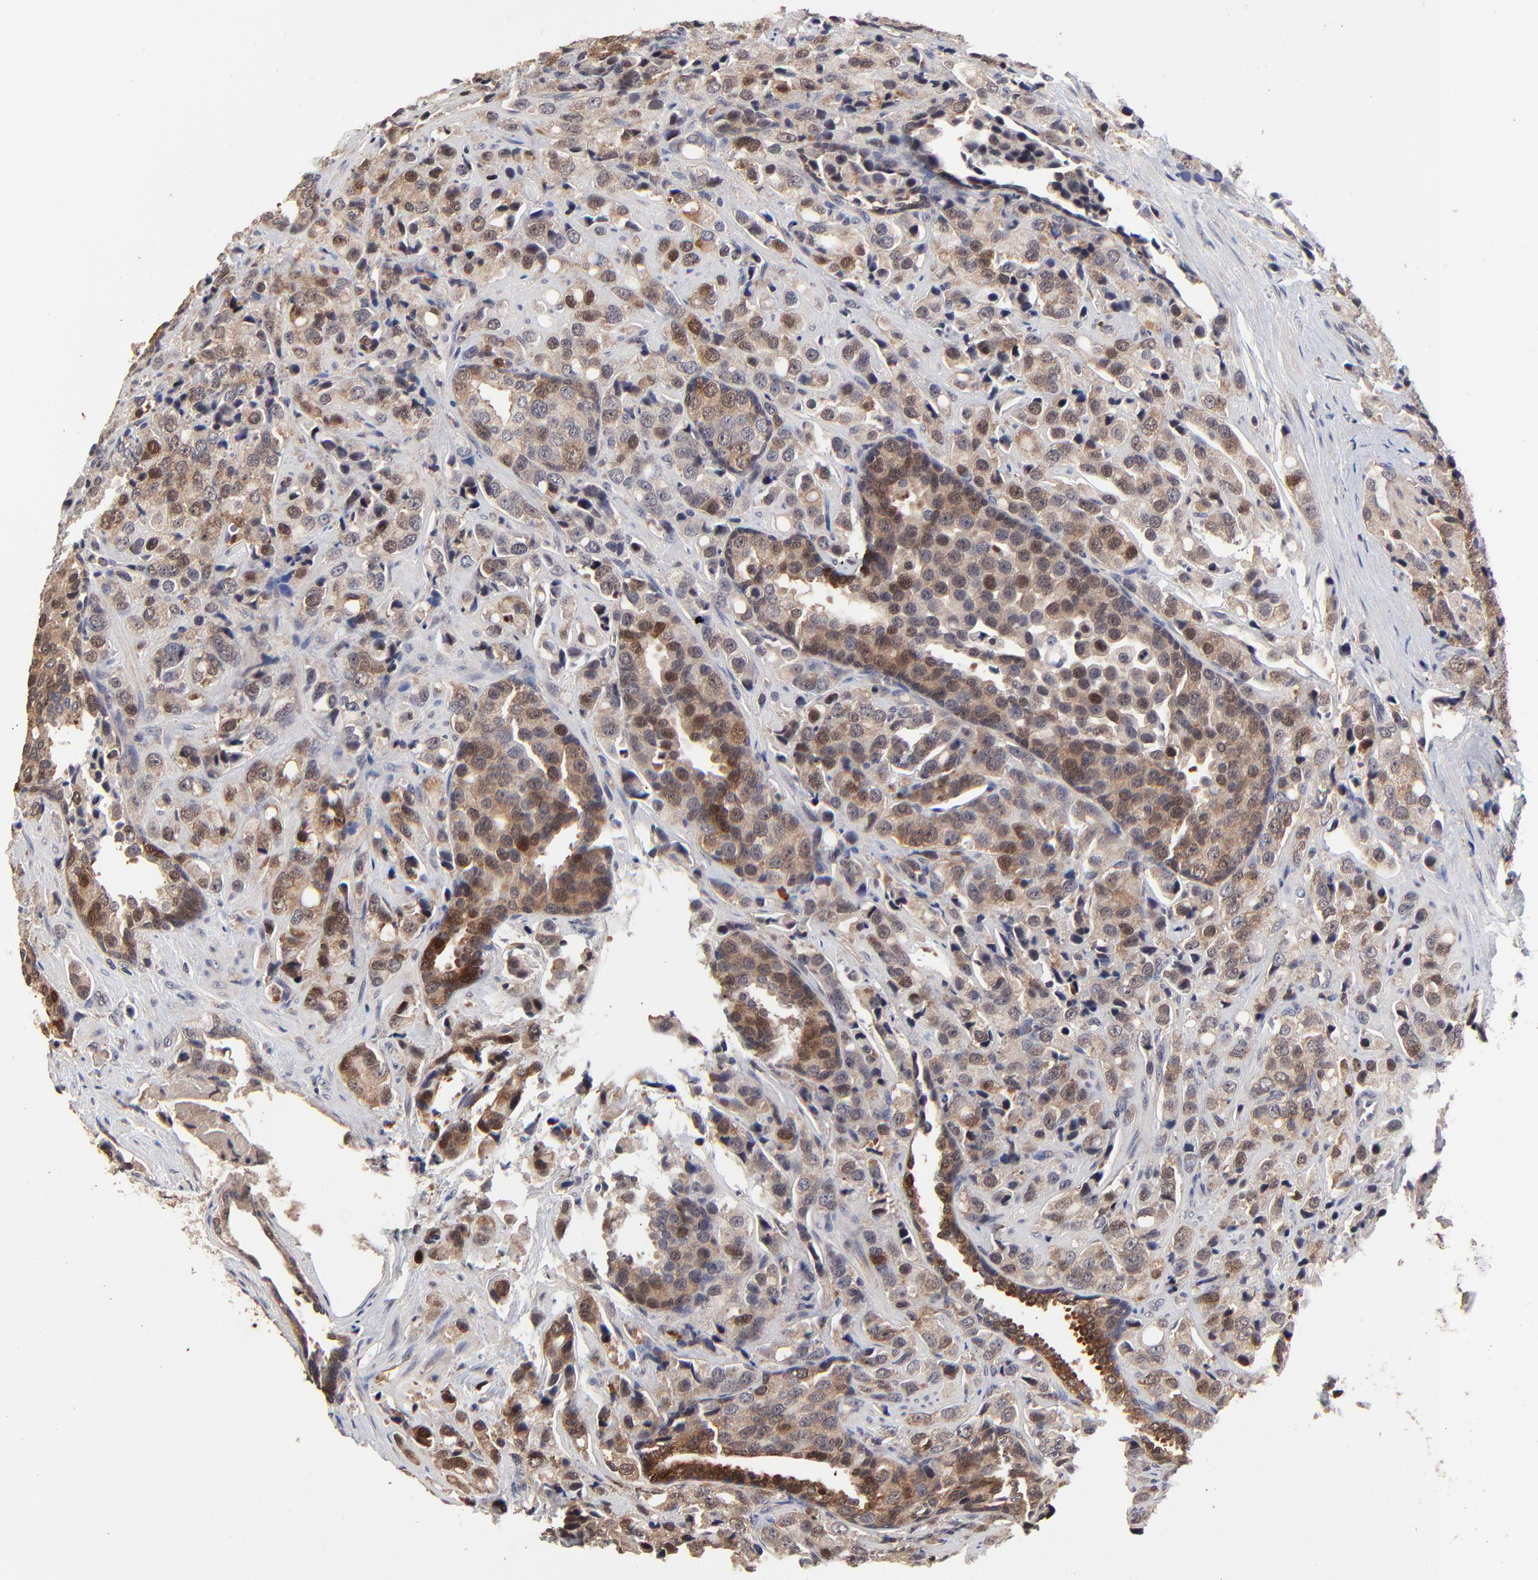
{"staining": {"intensity": "moderate", "quantity": ">75%", "location": "cytoplasmic/membranous"}, "tissue": "prostate cancer", "cell_type": "Tumor cells", "image_type": "cancer", "snomed": [{"axis": "morphology", "description": "Adenocarcinoma, High grade"}, {"axis": "topography", "description": "Prostate"}], "caption": "Protein staining displays moderate cytoplasmic/membranous staining in approximately >75% of tumor cells in prostate adenocarcinoma (high-grade).", "gene": "FRMD8", "patient": {"sex": "male", "age": 70}}